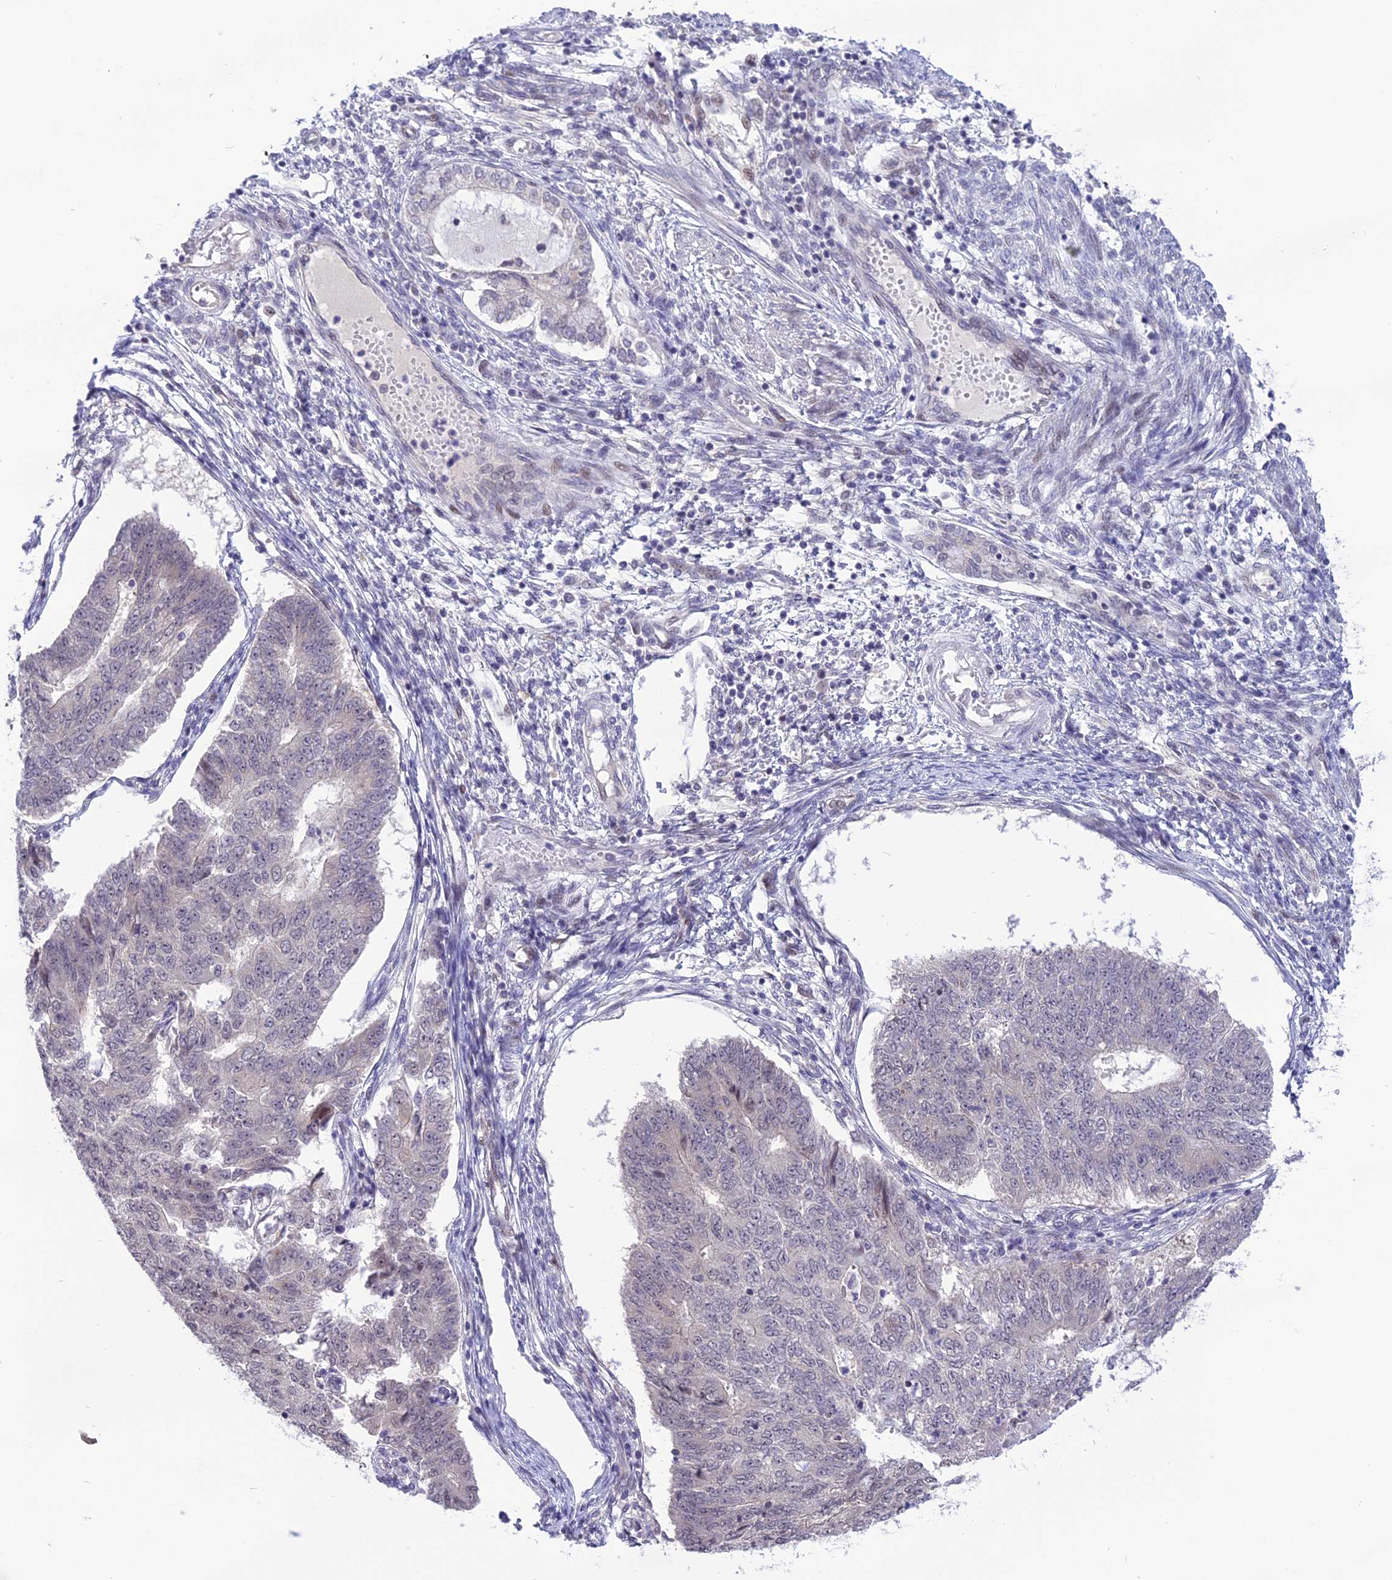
{"staining": {"intensity": "negative", "quantity": "none", "location": "none"}, "tissue": "endometrial cancer", "cell_type": "Tumor cells", "image_type": "cancer", "snomed": [{"axis": "morphology", "description": "Adenocarcinoma, NOS"}, {"axis": "topography", "description": "Endometrium"}], "caption": "Immunohistochemical staining of adenocarcinoma (endometrial) displays no significant positivity in tumor cells.", "gene": "ZNF837", "patient": {"sex": "female", "age": 32}}